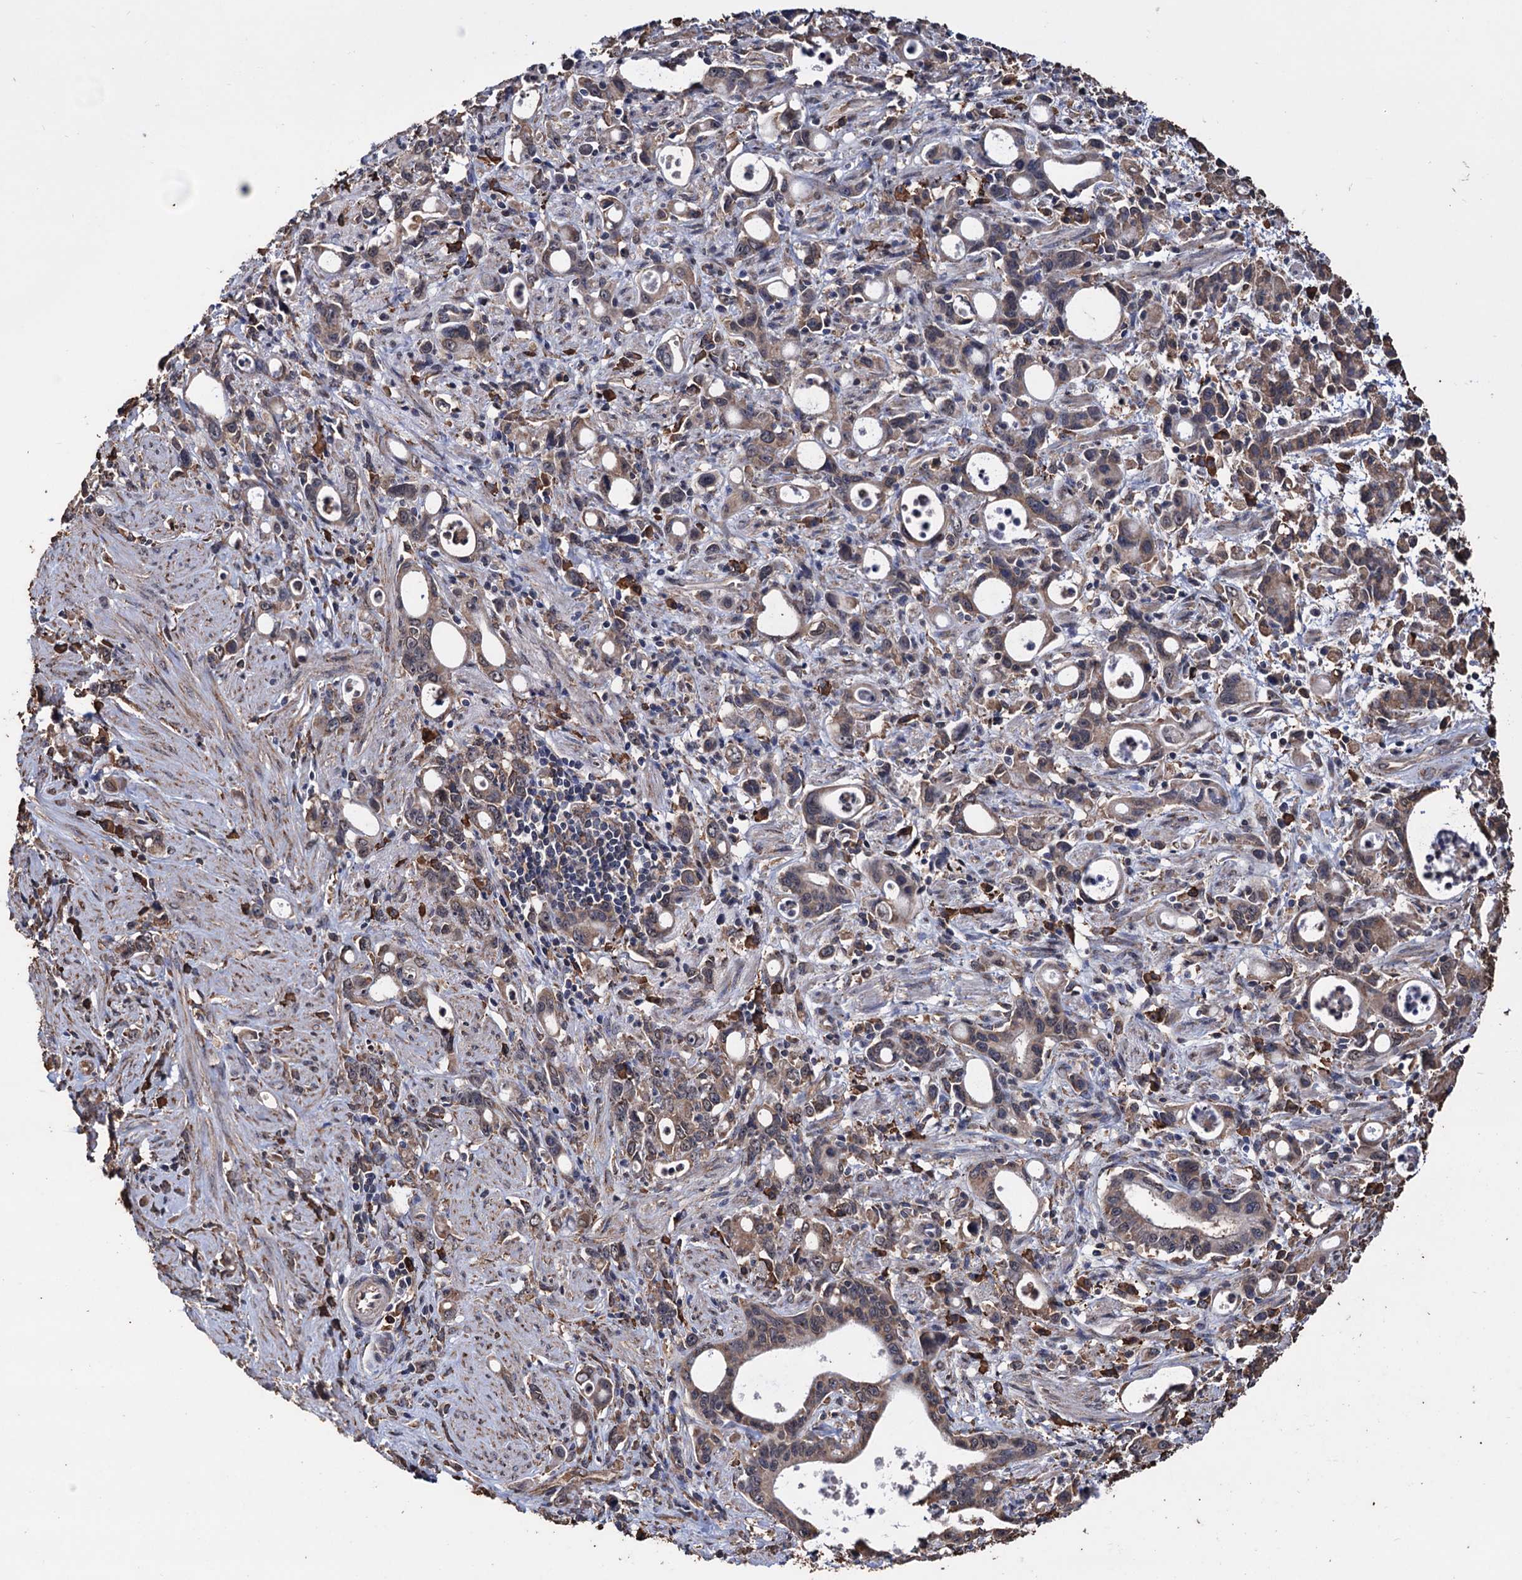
{"staining": {"intensity": "moderate", "quantity": "25%-75%", "location": "cytoplasmic/membranous"}, "tissue": "stomach cancer", "cell_type": "Tumor cells", "image_type": "cancer", "snomed": [{"axis": "morphology", "description": "Adenocarcinoma, NOS"}, {"axis": "topography", "description": "Stomach, lower"}], "caption": "DAB immunohistochemical staining of human stomach cancer displays moderate cytoplasmic/membranous protein expression in approximately 25%-75% of tumor cells.", "gene": "TBC1D12", "patient": {"sex": "female", "age": 43}}